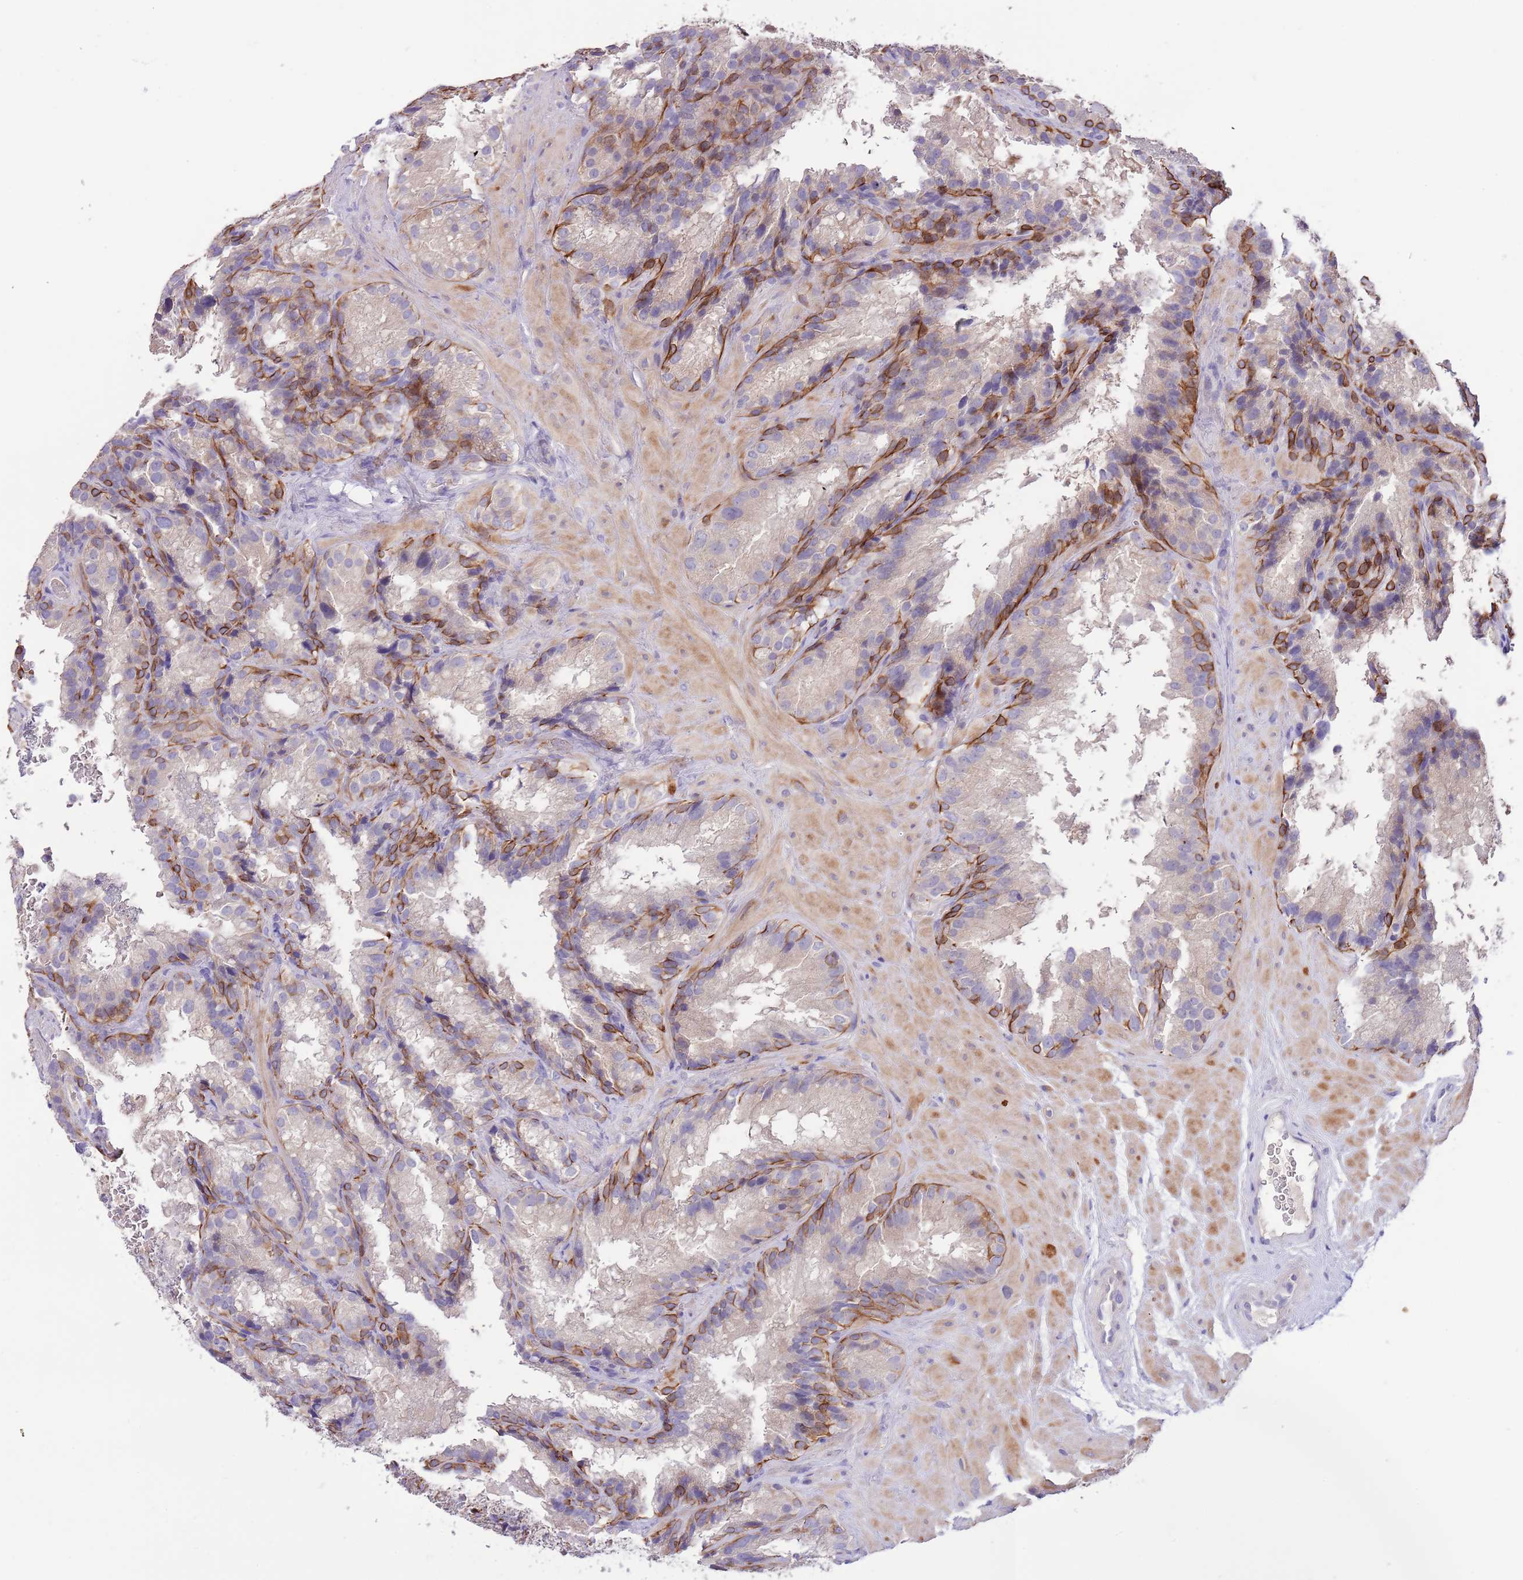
{"staining": {"intensity": "strong", "quantity": "<25%", "location": "cytoplasmic/membranous"}, "tissue": "seminal vesicle", "cell_type": "Glandular cells", "image_type": "normal", "snomed": [{"axis": "morphology", "description": "Normal tissue, NOS"}, {"axis": "topography", "description": "Seminal veicle"}], "caption": "Seminal vesicle stained with IHC demonstrates strong cytoplasmic/membranous expression in approximately <25% of glandular cells. The staining is performed using DAB (3,3'-diaminobenzidine) brown chromogen to label protein expression. The nuclei are counter-stained blue using hematoxylin.", "gene": "ZNF658", "patient": {"sex": "male", "age": 58}}